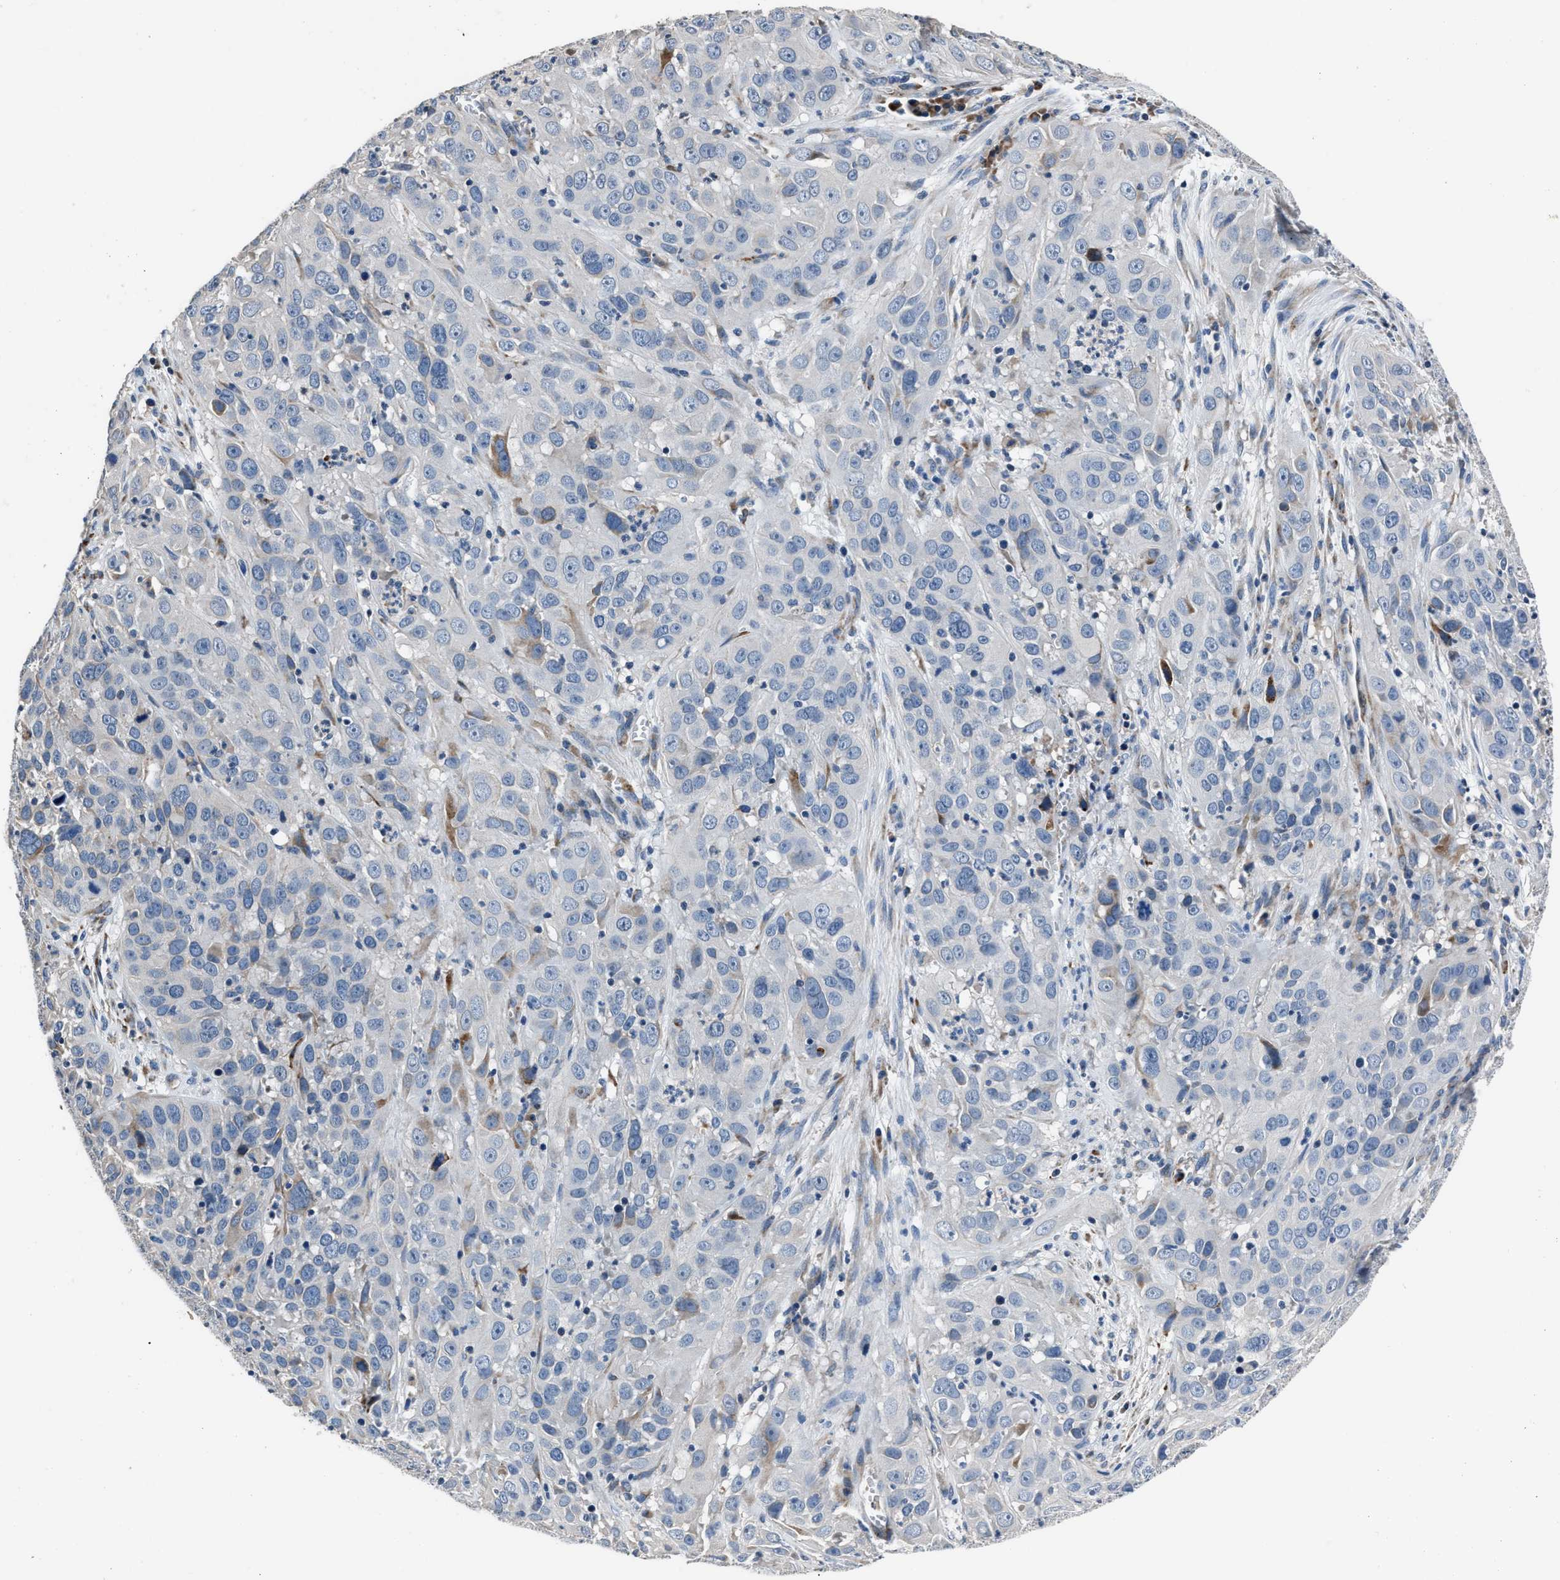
{"staining": {"intensity": "negative", "quantity": "none", "location": "none"}, "tissue": "cervical cancer", "cell_type": "Tumor cells", "image_type": "cancer", "snomed": [{"axis": "morphology", "description": "Squamous cell carcinoma, NOS"}, {"axis": "topography", "description": "Cervix"}], "caption": "Immunohistochemistry of human cervical cancer exhibits no staining in tumor cells.", "gene": "DNAJC24", "patient": {"sex": "female", "age": 32}}